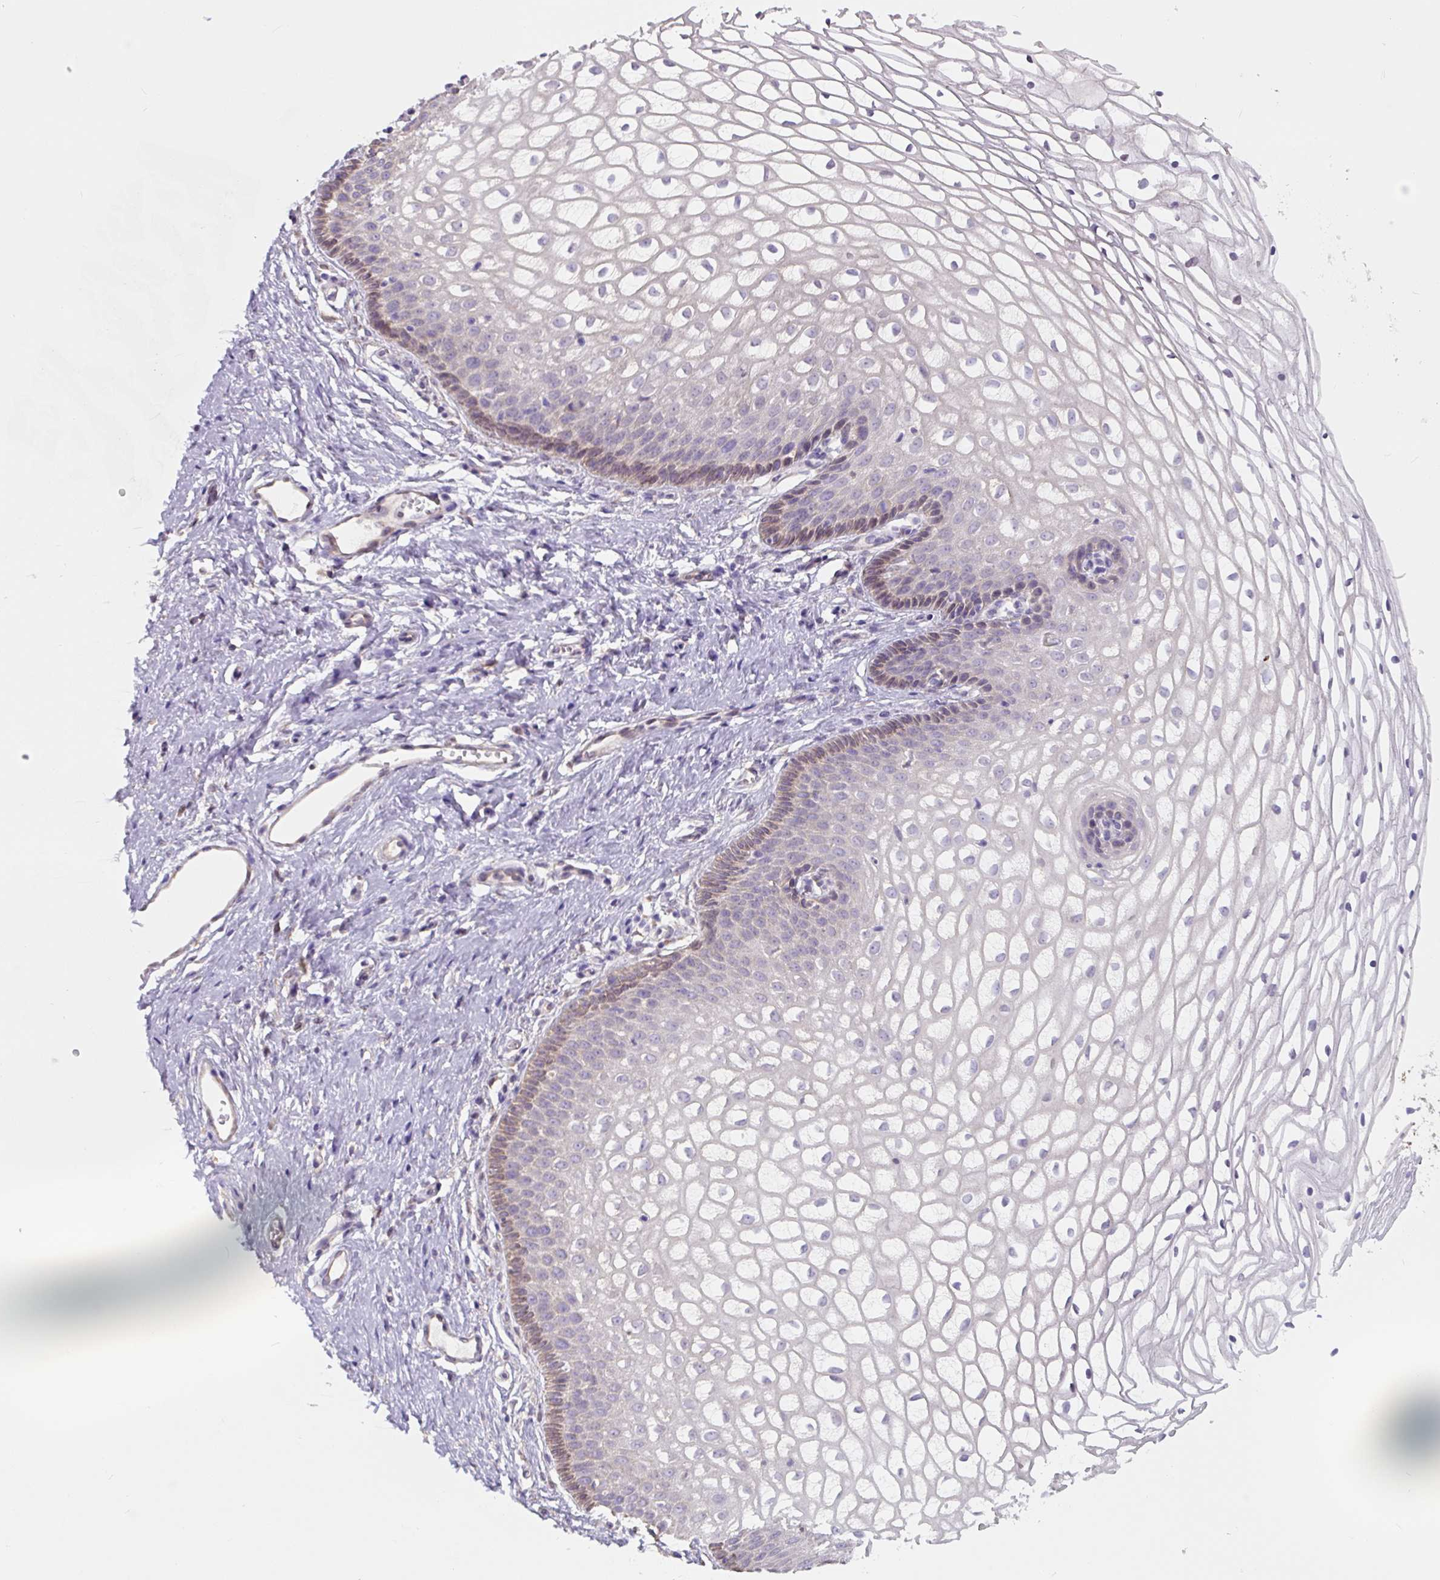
{"staining": {"intensity": "moderate", "quantity": ">75%", "location": "cytoplasmic/membranous"}, "tissue": "cervix", "cell_type": "Glandular cells", "image_type": "normal", "snomed": [{"axis": "morphology", "description": "Normal tissue, NOS"}, {"axis": "topography", "description": "Cervix"}], "caption": "The histopathology image displays immunohistochemical staining of normal cervix. There is moderate cytoplasmic/membranous positivity is appreciated in about >75% of glandular cells.", "gene": "ASRGL1", "patient": {"sex": "female", "age": 36}}